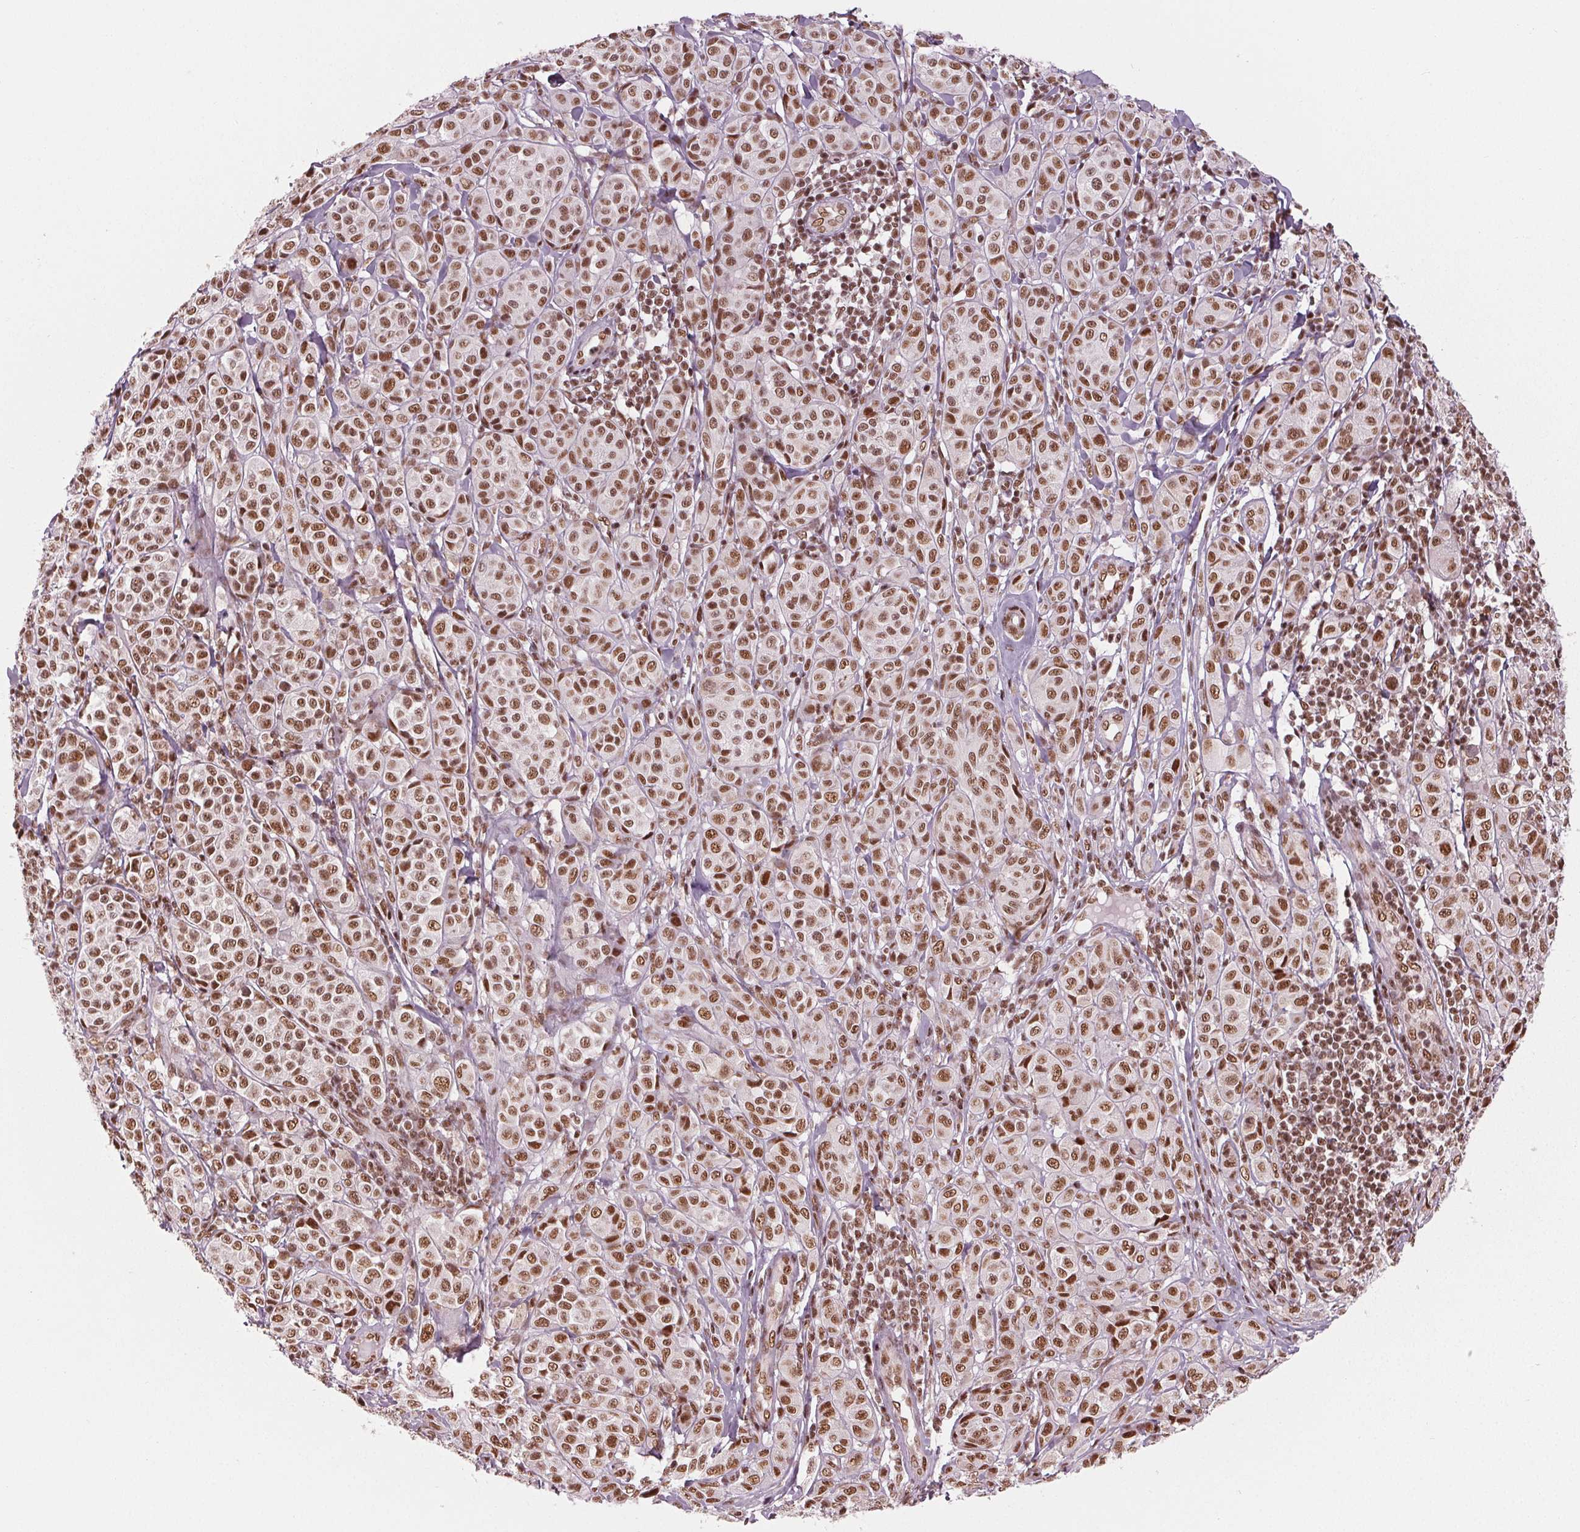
{"staining": {"intensity": "moderate", "quantity": ">75%", "location": "nuclear"}, "tissue": "melanoma", "cell_type": "Tumor cells", "image_type": "cancer", "snomed": [{"axis": "morphology", "description": "Malignant melanoma, NOS"}, {"axis": "topography", "description": "Skin"}], "caption": "DAB immunohistochemical staining of melanoma reveals moderate nuclear protein positivity in approximately >75% of tumor cells.", "gene": "LSM2", "patient": {"sex": "male", "age": 89}}